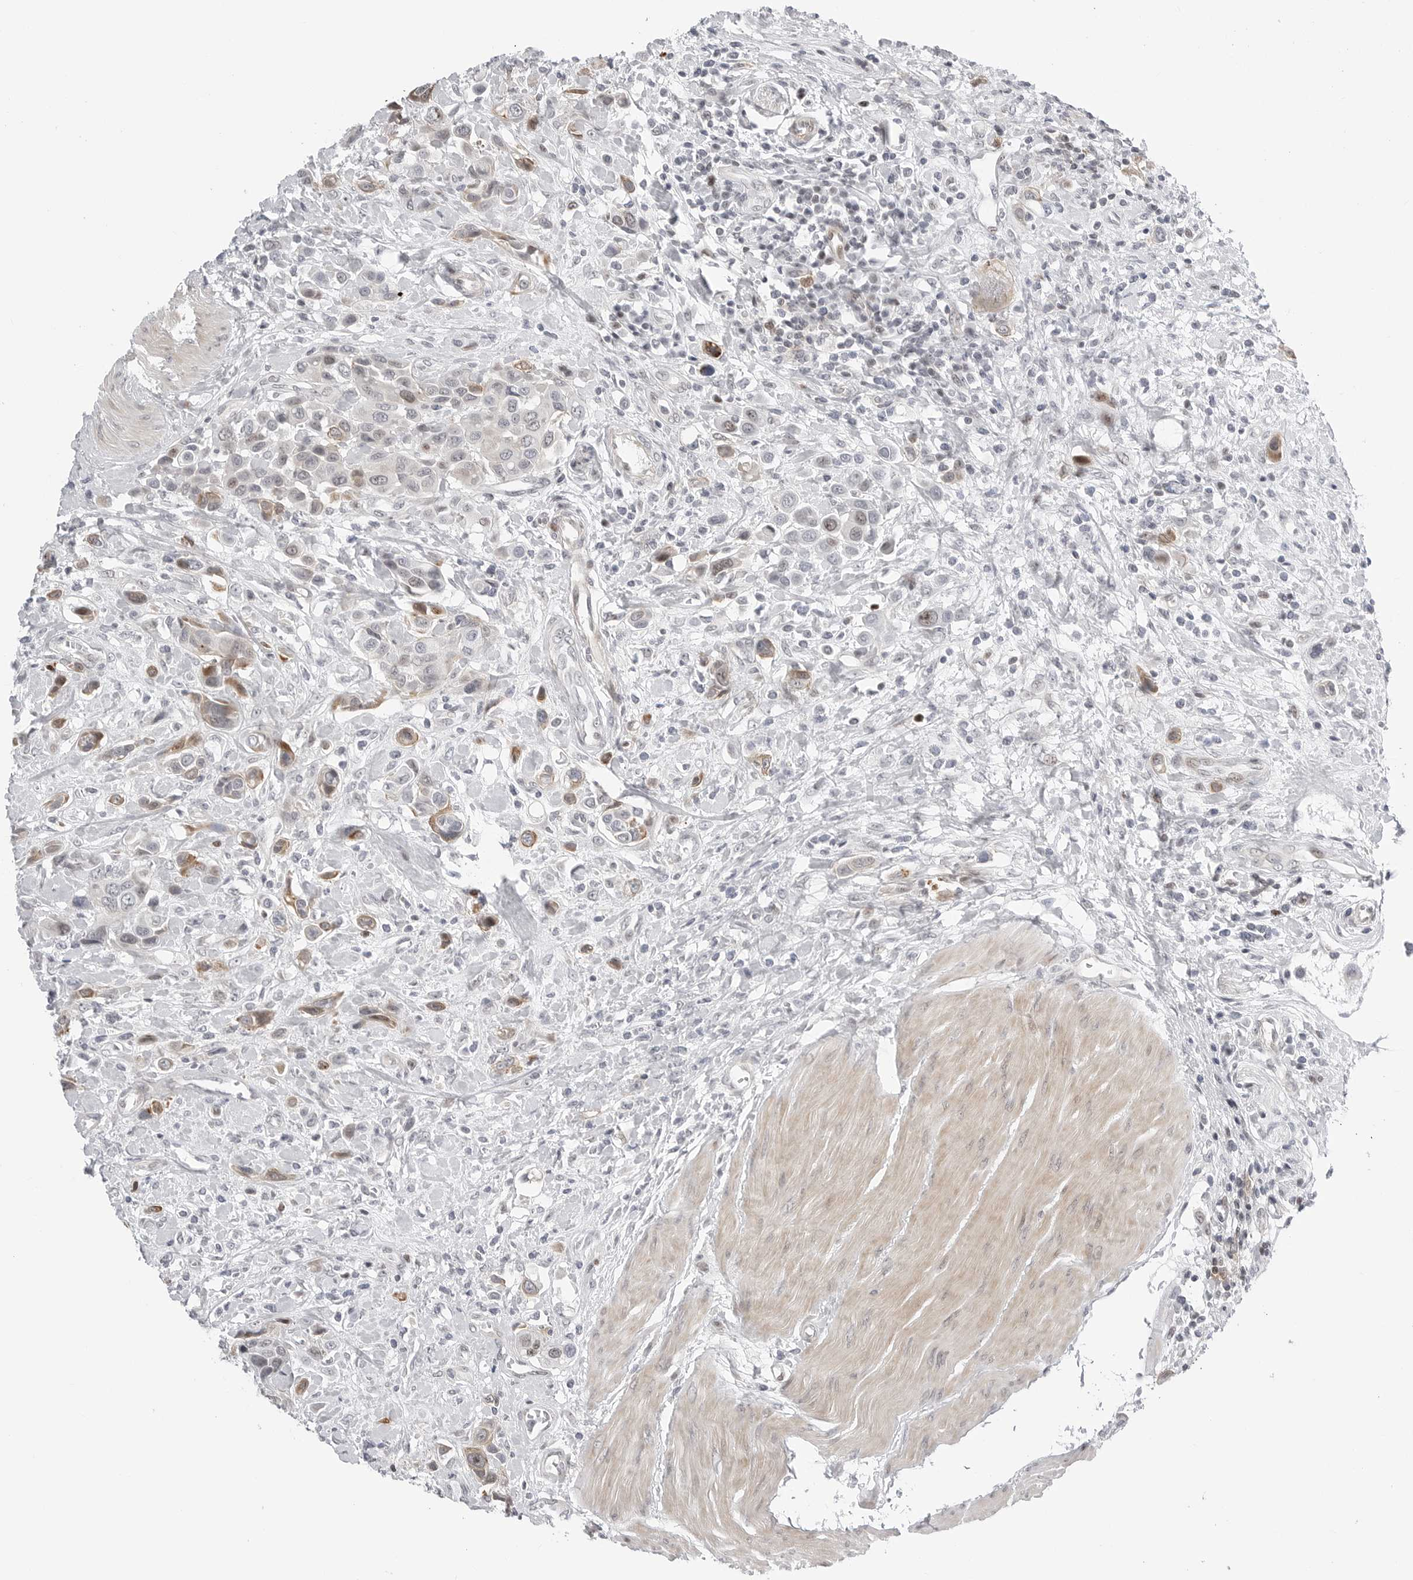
{"staining": {"intensity": "moderate", "quantity": "<25%", "location": "cytoplasmic/membranous"}, "tissue": "urothelial cancer", "cell_type": "Tumor cells", "image_type": "cancer", "snomed": [{"axis": "morphology", "description": "Urothelial carcinoma, High grade"}, {"axis": "topography", "description": "Urinary bladder"}], "caption": "IHC of urothelial cancer displays low levels of moderate cytoplasmic/membranous staining in approximately <25% of tumor cells.", "gene": "FAM135B", "patient": {"sex": "male", "age": 50}}